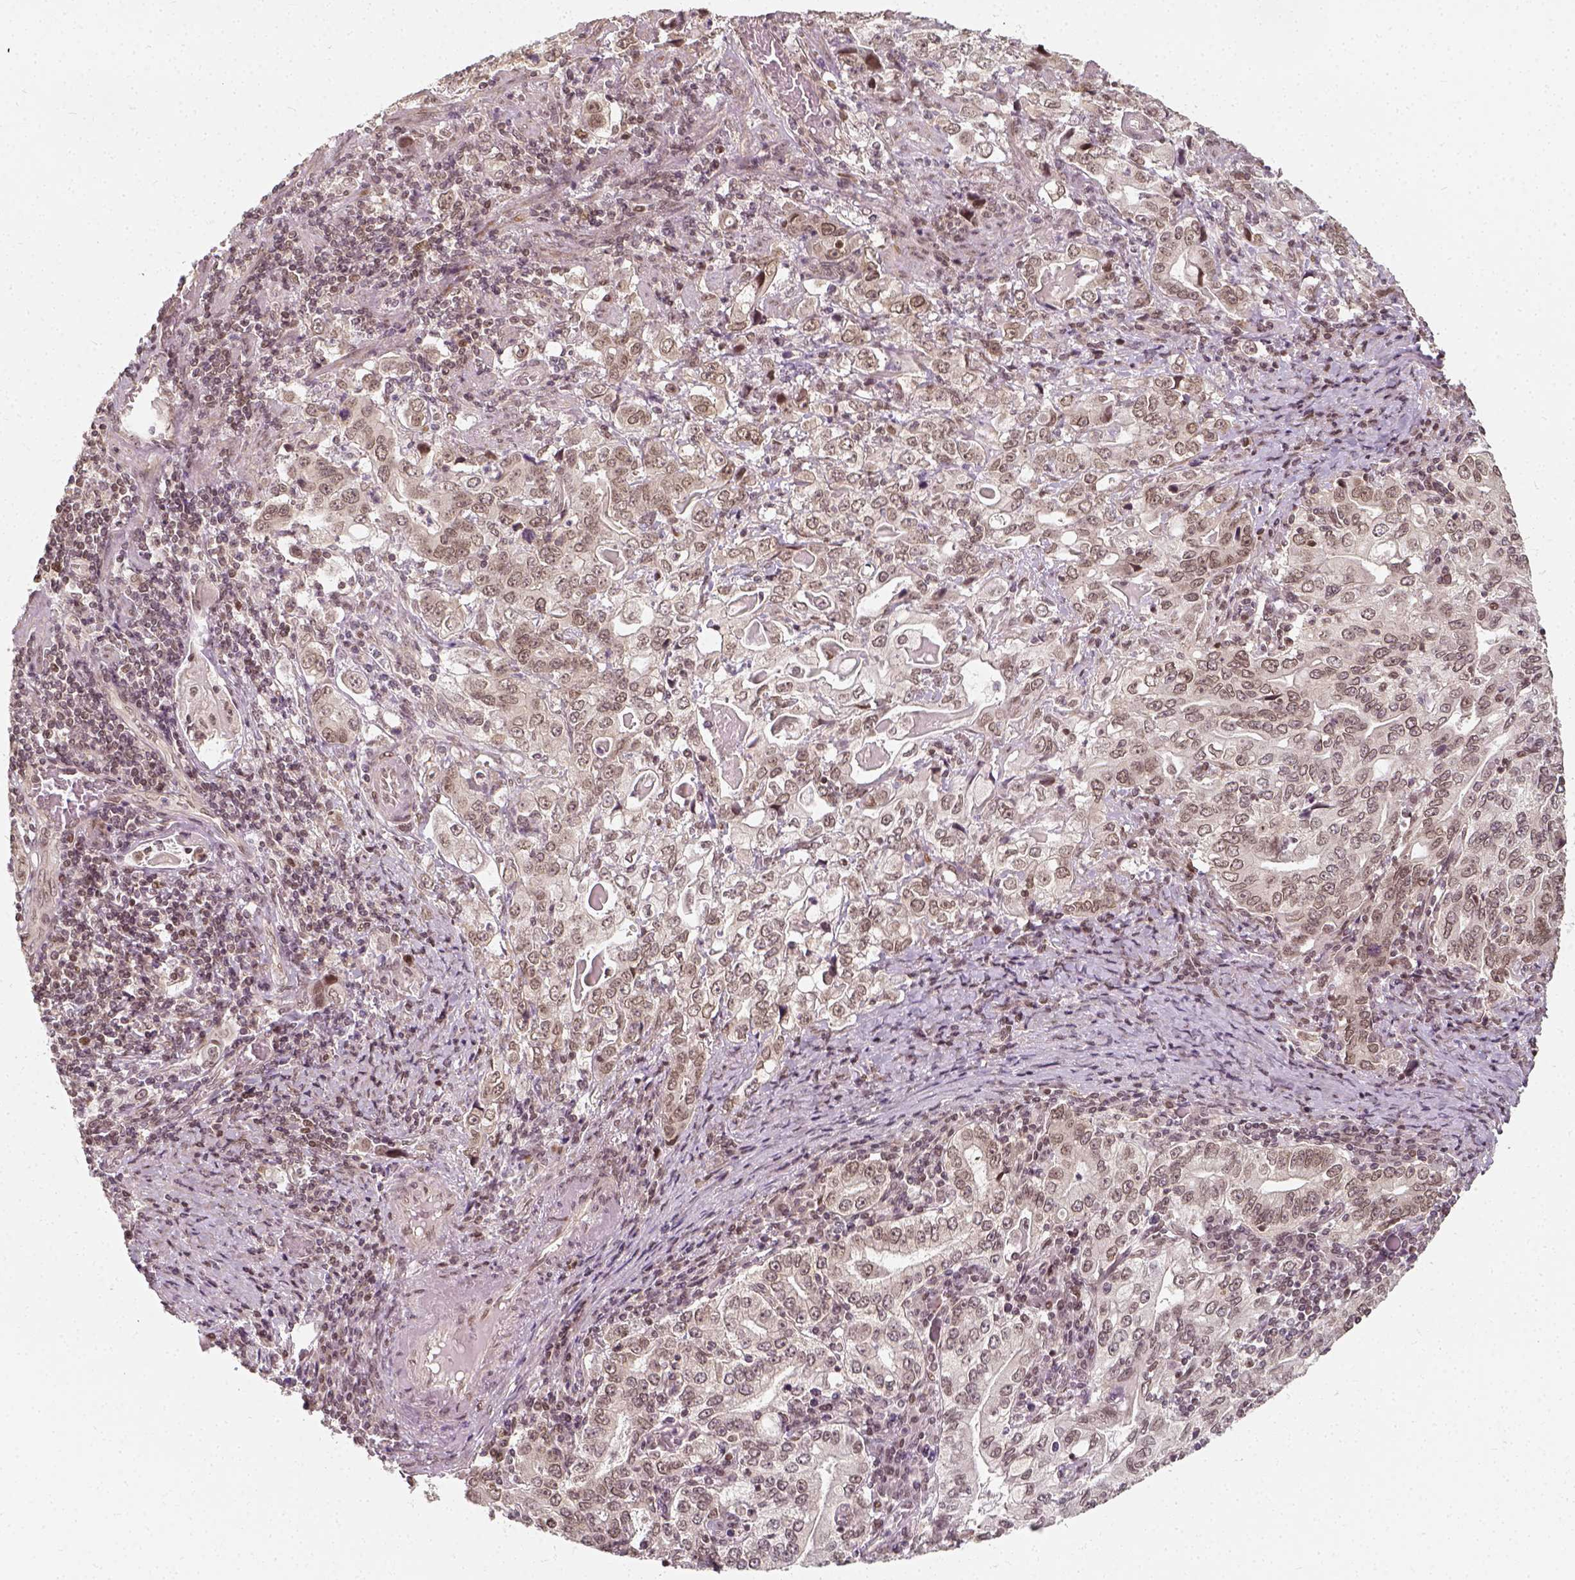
{"staining": {"intensity": "weak", "quantity": "25%-75%", "location": "nuclear"}, "tissue": "stomach cancer", "cell_type": "Tumor cells", "image_type": "cancer", "snomed": [{"axis": "morphology", "description": "Adenocarcinoma, NOS"}, {"axis": "topography", "description": "Stomach, lower"}], "caption": "Stomach cancer stained with a brown dye reveals weak nuclear positive positivity in approximately 25%-75% of tumor cells.", "gene": "ZMAT3", "patient": {"sex": "female", "age": 72}}